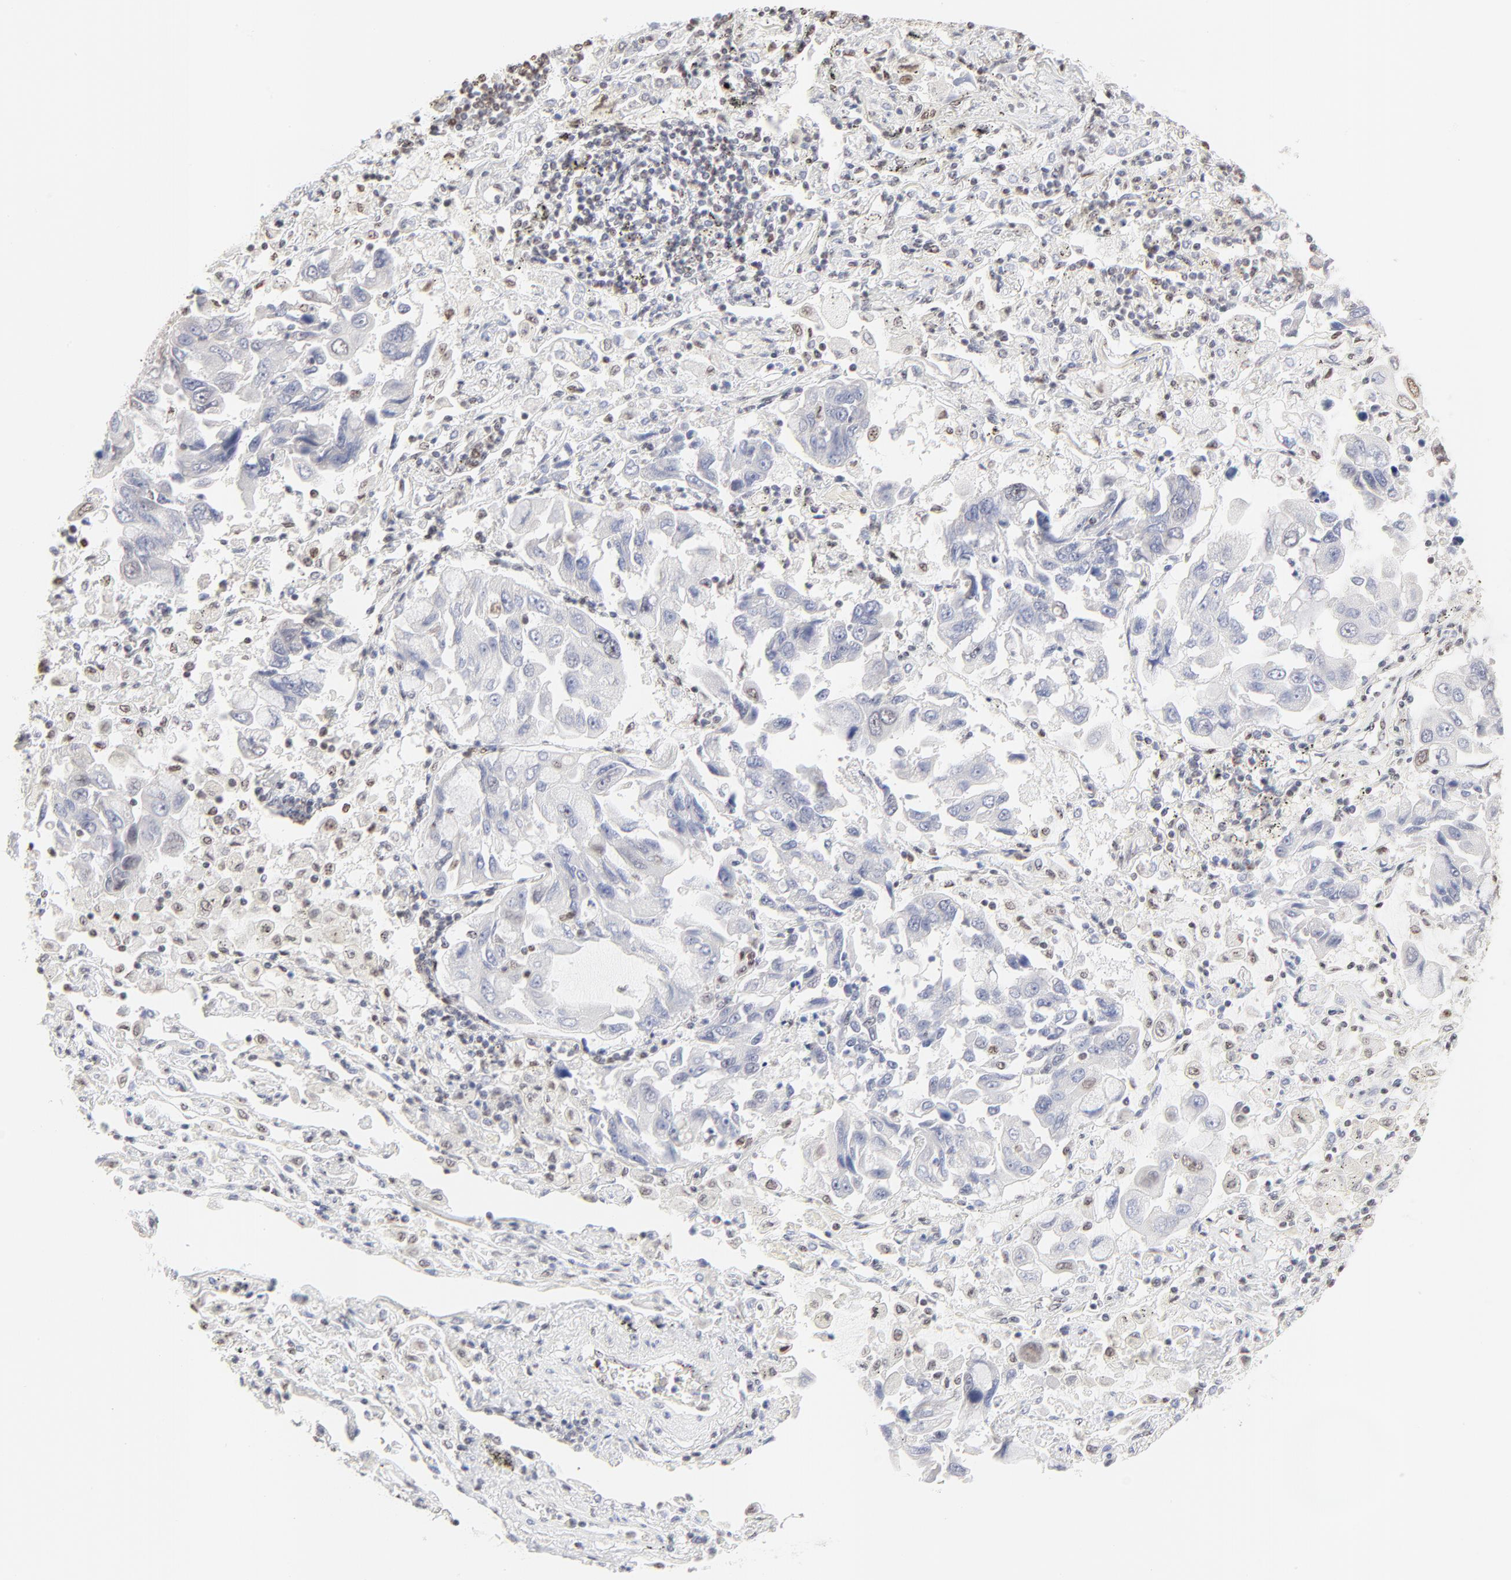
{"staining": {"intensity": "weak", "quantity": "<25%", "location": "nuclear"}, "tissue": "lung cancer", "cell_type": "Tumor cells", "image_type": "cancer", "snomed": [{"axis": "morphology", "description": "Adenocarcinoma, NOS"}, {"axis": "topography", "description": "Lung"}], "caption": "DAB immunohistochemical staining of lung cancer (adenocarcinoma) exhibits no significant staining in tumor cells.", "gene": "NFIL3", "patient": {"sex": "male", "age": 64}}